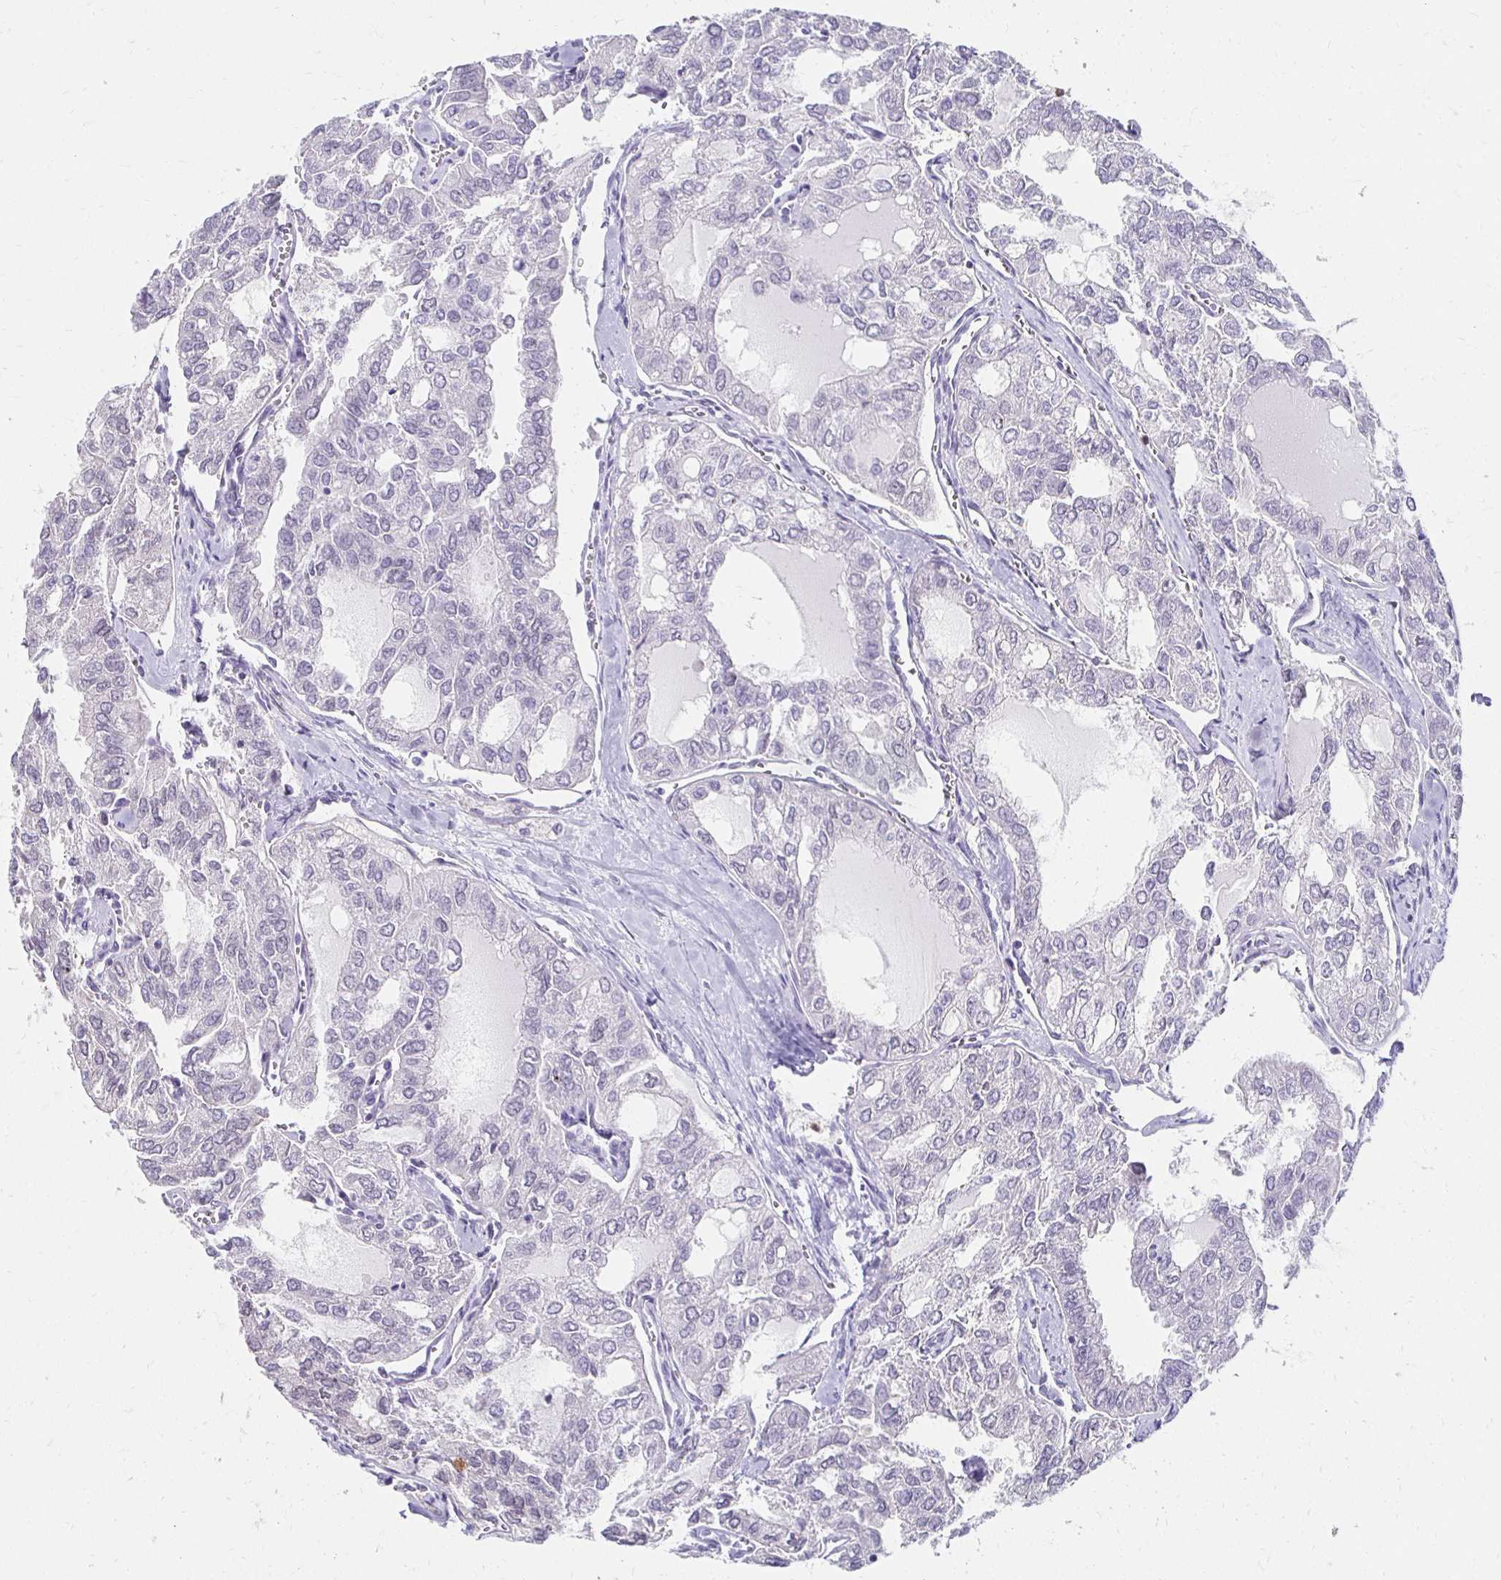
{"staining": {"intensity": "negative", "quantity": "none", "location": "none"}, "tissue": "thyroid cancer", "cell_type": "Tumor cells", "image_type": "cancer", "snomed": [{"axis": "morphology", "description": "Follicular adenoma carcinoma, NOS"}, {"axis": "topography", "description": "Thyroid gland"}], "caption": "Tumor cells show no significant protein staining in follicular adenoma carcinoma (thyroid).", "gene": "PADI2", "patient": {"sex": "male", "age": 75}}